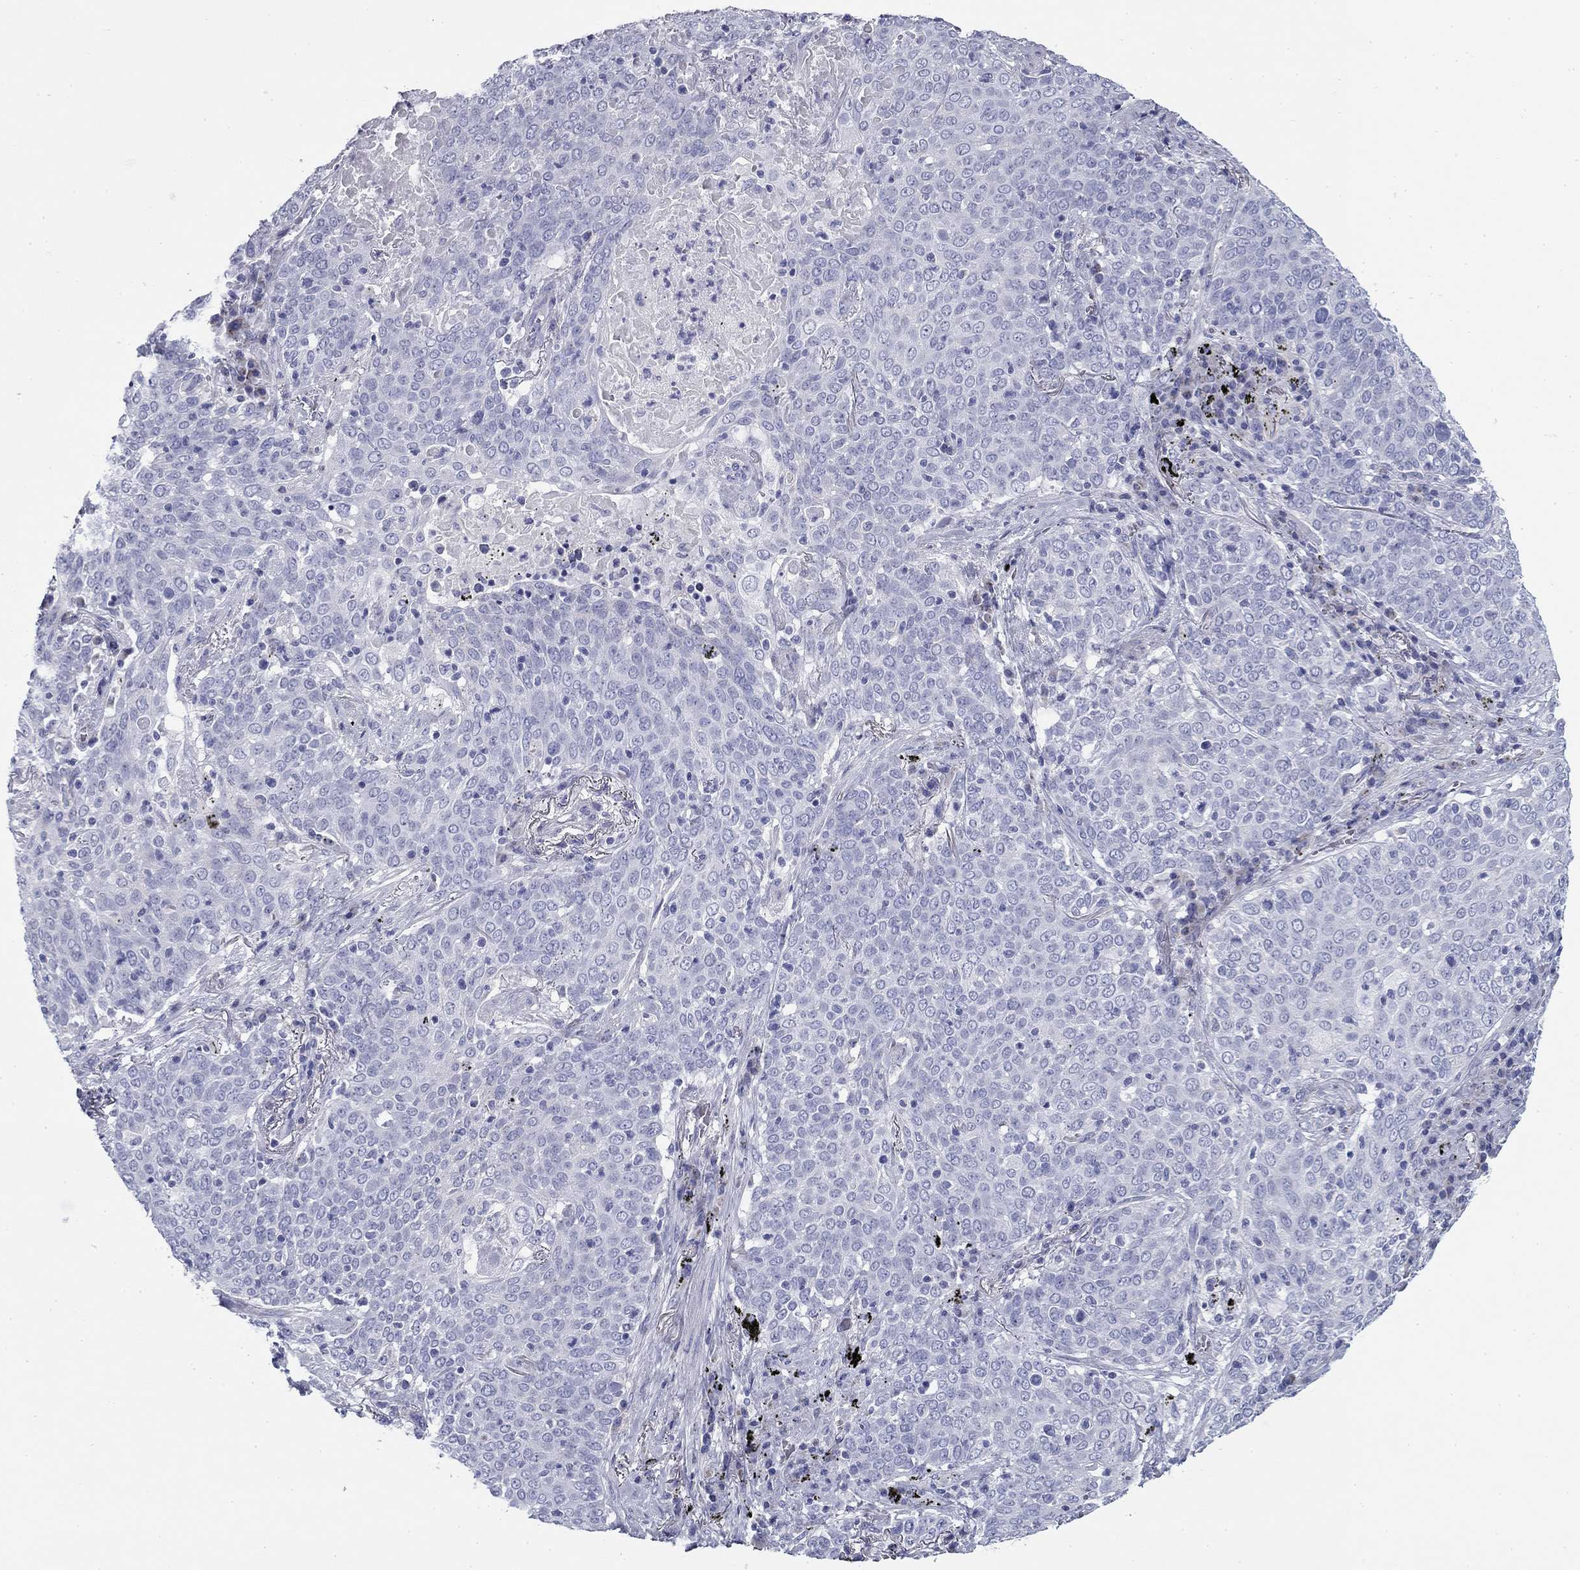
{"staining": {"intensity": "negative", "quantity": "none", "location": "none"}, "tissue": "lung cancer", "cell_type": "Tumor cells", "image_type": "cancer", "snomed": [{"axis": "morphology", "description": "Squamous cell carcinoma, NOS"}, {"axis": "topography", "description": "Lung"}], "caption": "Immunohistochemistry photomicrograph of squamous cell carcinoma (lung) stained for a protein (brown), which shows no expression in tumor cells.", "gene": "ZP2", "patient": {"sex": "male", "age": 82}}